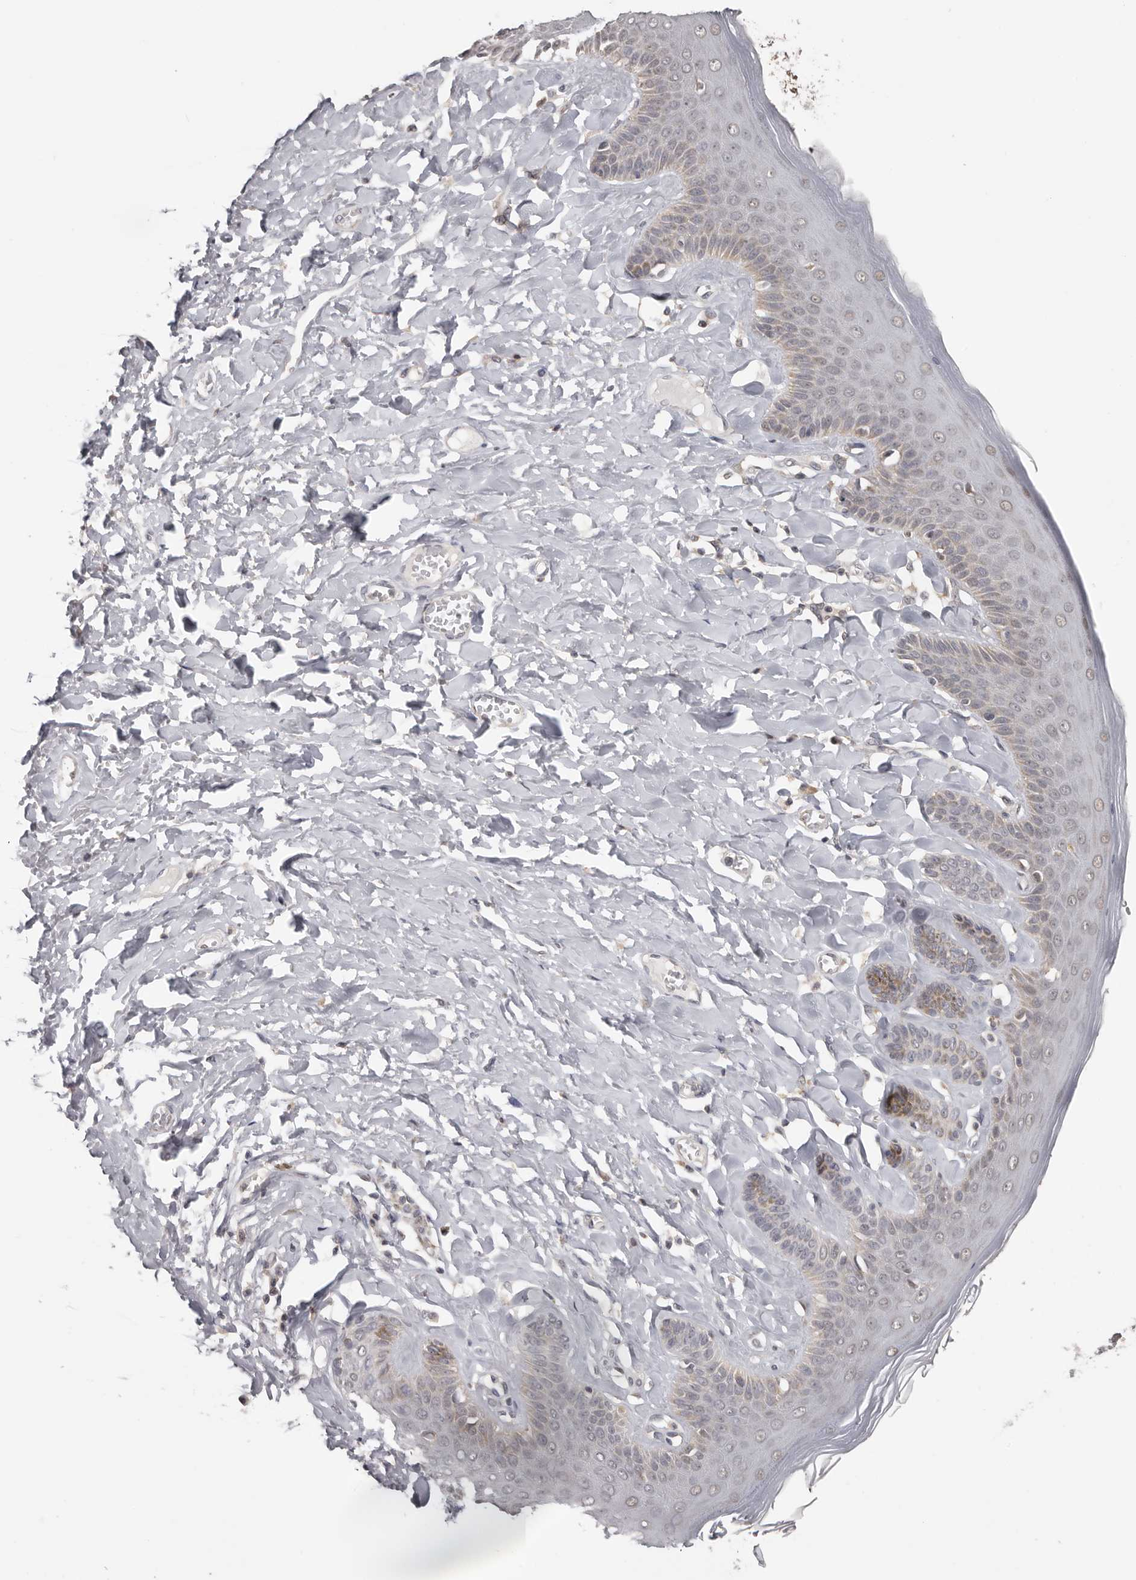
{"staining": {"intensity": "moderate", "quantity": "<25%", "location": "cytoplasmic/membranous"}, "tissue": "skin", "cell_type": "Epidermal cells", "image_type": "normal", "snomed": [{"axis": "morphology", "description": "Normal tissue, NOS"}, {"axis": "topography", "description": "Anal"}], "caption": "Benign skin shows moderate cytoplasmic/membranous staining in approximately <25% of epidermal cells.", "gene": "MOGAT2", "patient": {"sex": "male", "age": 69}}